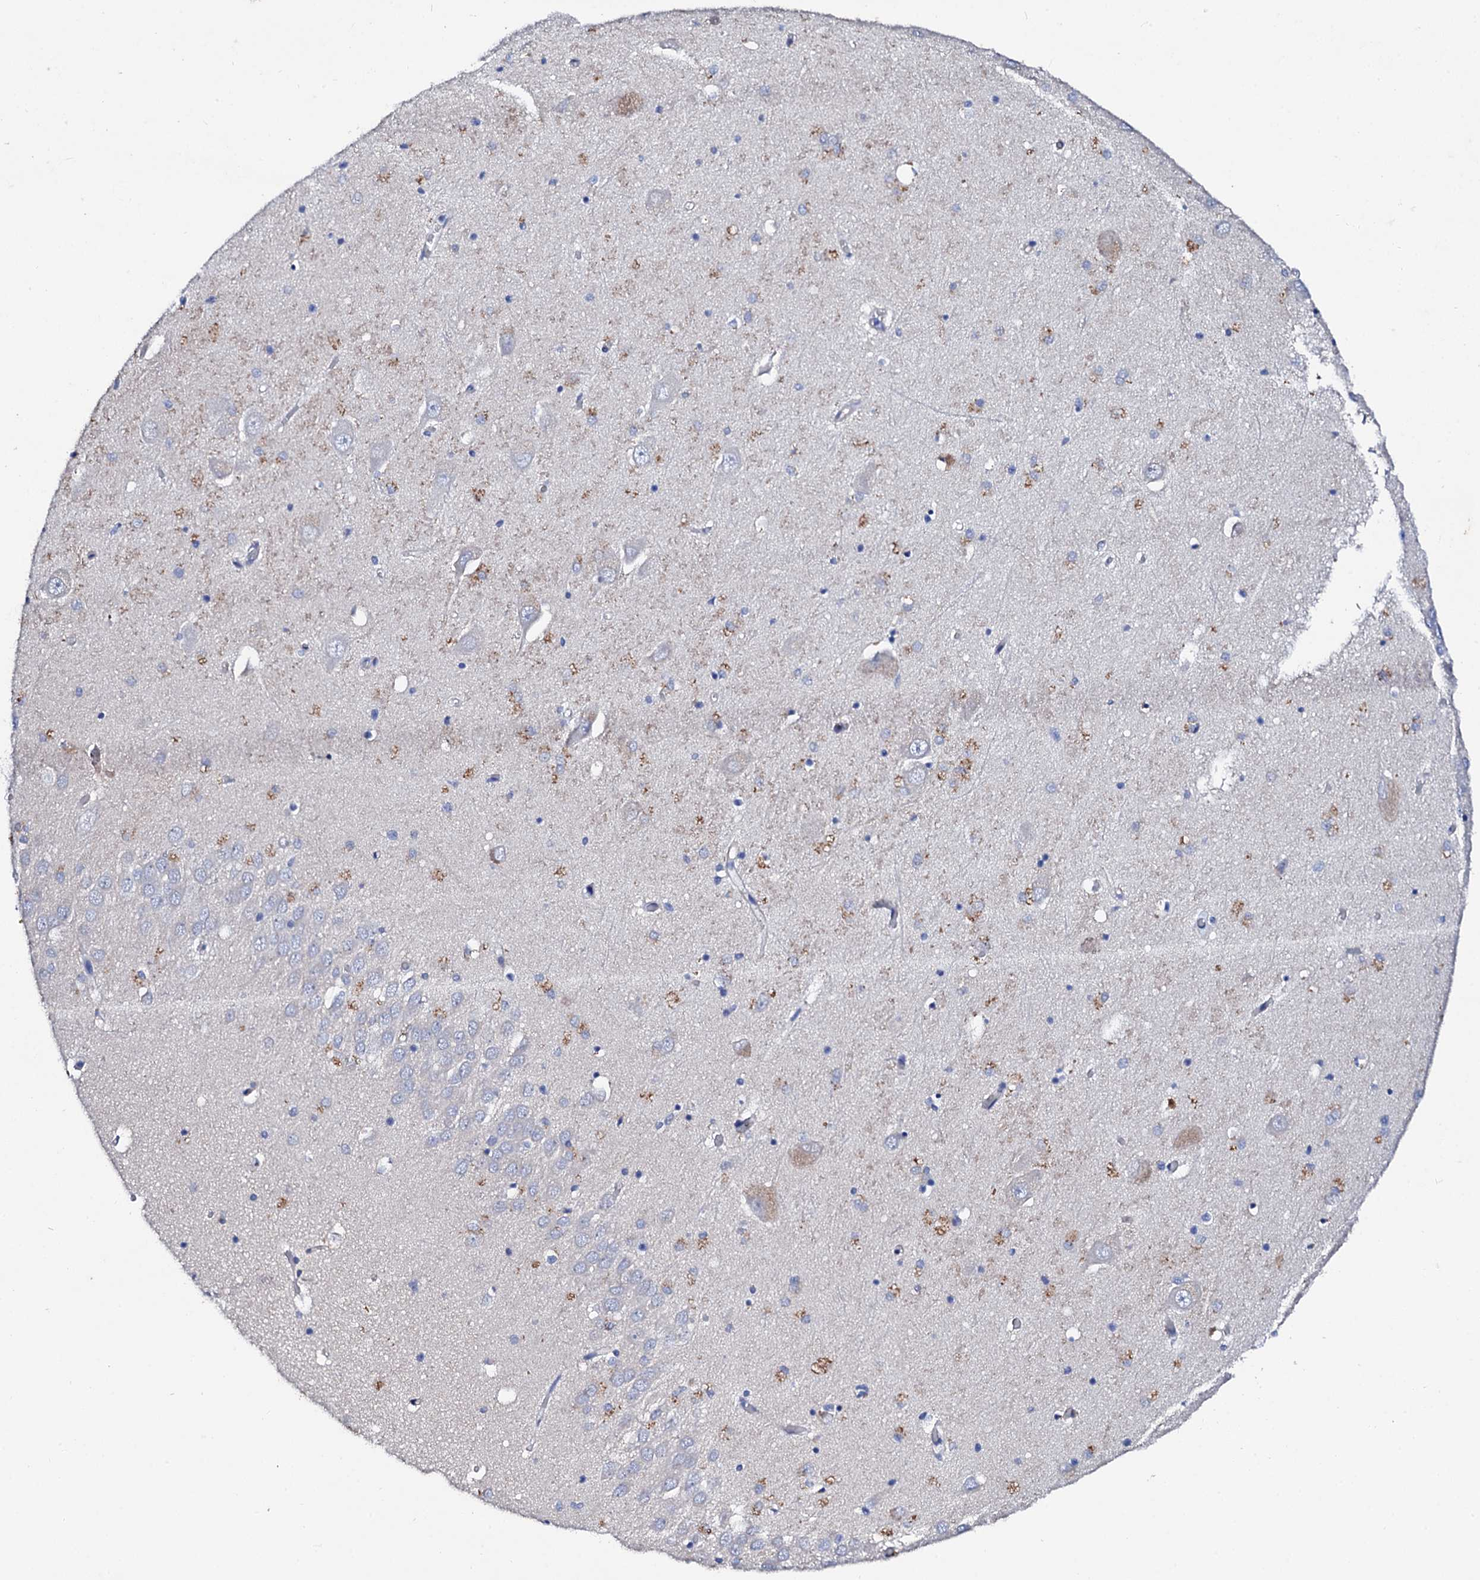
{"staining": {"intensity": "negative", "quantity": "none", "location": "none"}, "tissue": "hippocampus", "cell_type": "Glial cells", "image_type": "normal", "snomed": [{"axis": "morphology", "description": "Normal tissue, NOS"}, {"axis": "topography", "description": "Hippocampus"}], "caption": "Immunohistochemical staining of unremarkable hippocampus displays no significant expression in glial cells.", "gene": "GLB1L3", "patient": {"sex": "male", "age": 70}}